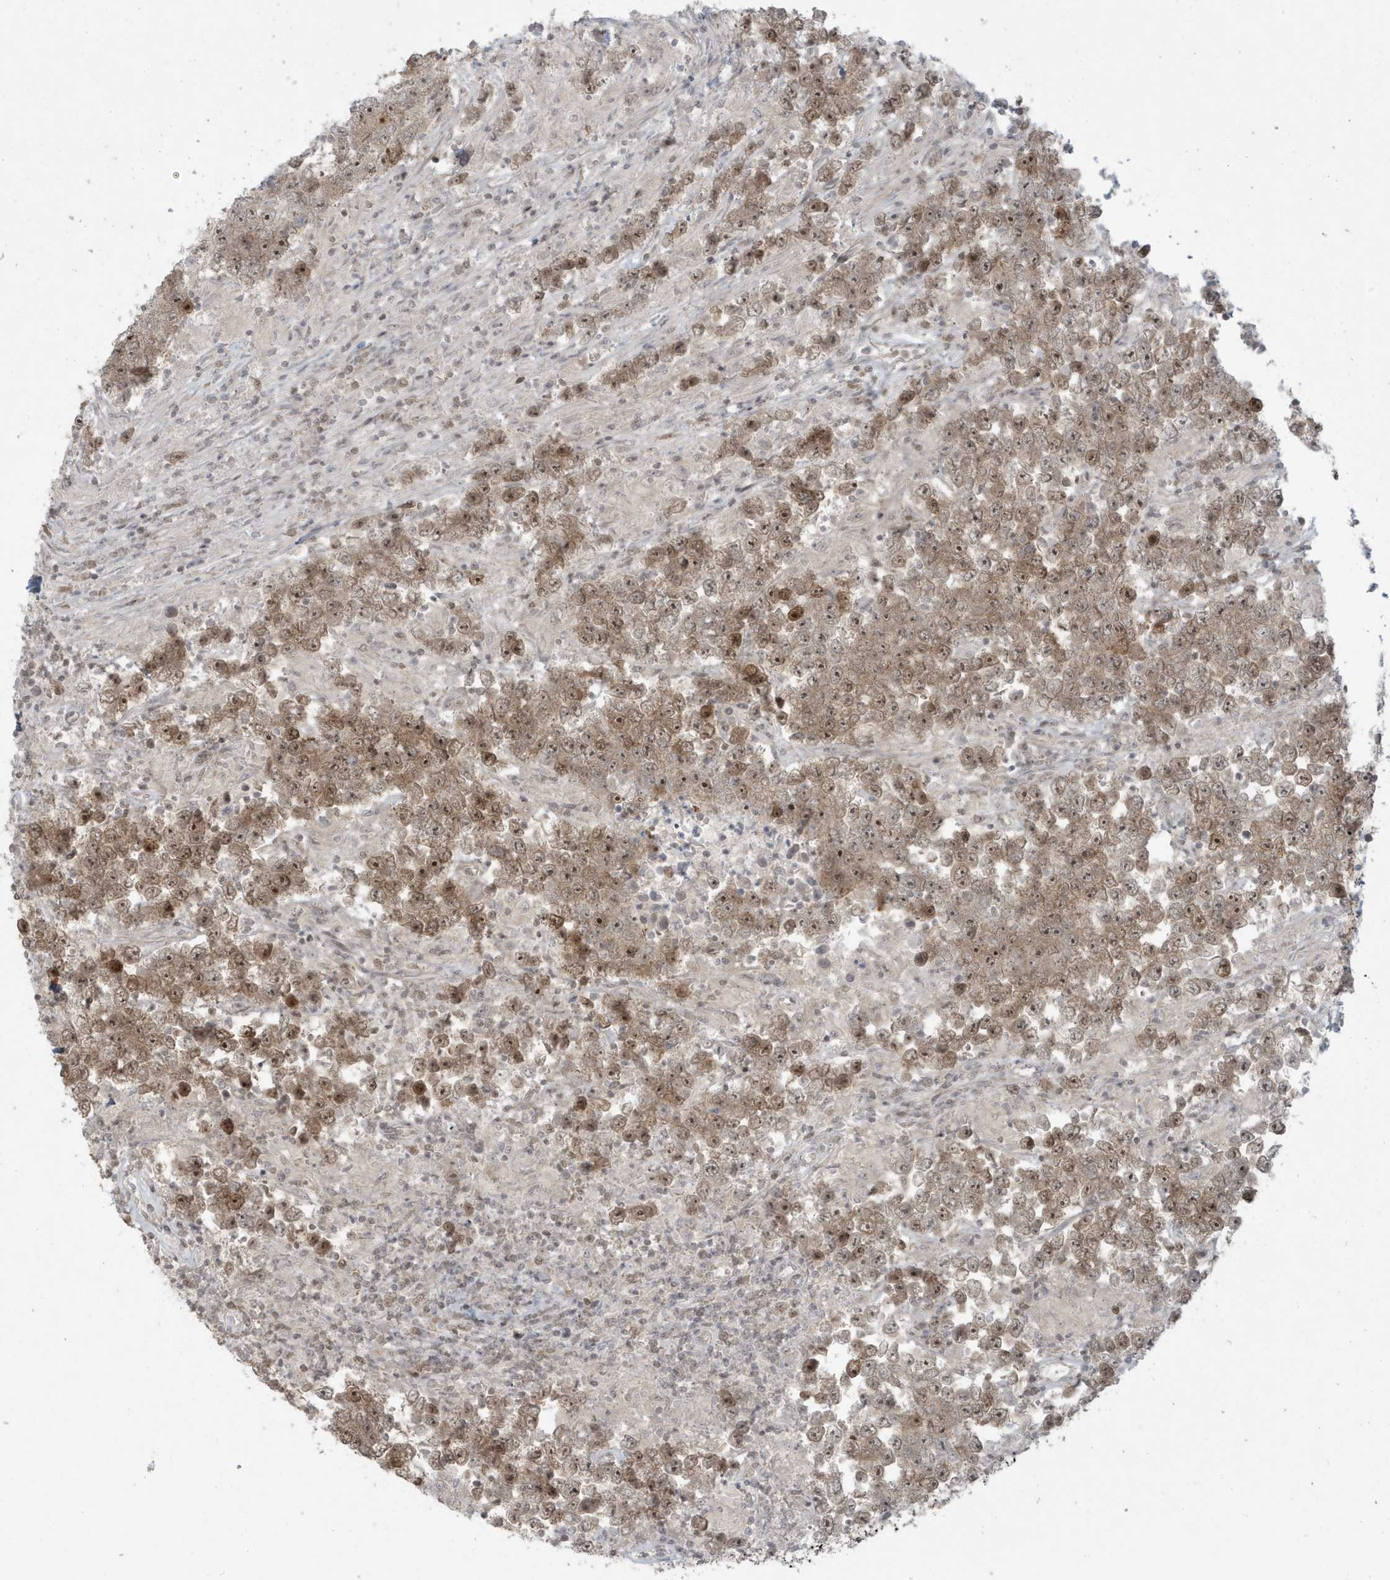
{"staining": {"intensity": "moderate", "quantity": ">75%", "location": "cytoplasmic/membranous,nuclear"}, "tissue": "testis cancer", "cell_type": "Tumor cells", "image_type": "cancer", "snomed": [{"axis": "morphology", "description": "Normal tissue, NOS"}, {"axis": "morphology", "description": "Urothelial carcinoma, High grade"}, {"axis": "morphology", "description": "Seminoma, NOS"}, {"axis": "morphology", "description": "Carcinoma, Embryonal, NOS"}, {"axis": "topography", "description": "Urinary bladder"}, {"axis": "topography", "description": "Testis"}], "caption": "Moderate cytoplasmic/membranous and nuclear expression for a protein is identified in about >75% of tumor cells of testis urothelial carcinoma (high-grade) using immunohistochemistry.", "gene": "C1orf52", "patient": {"sex": "male", "age": 41}}